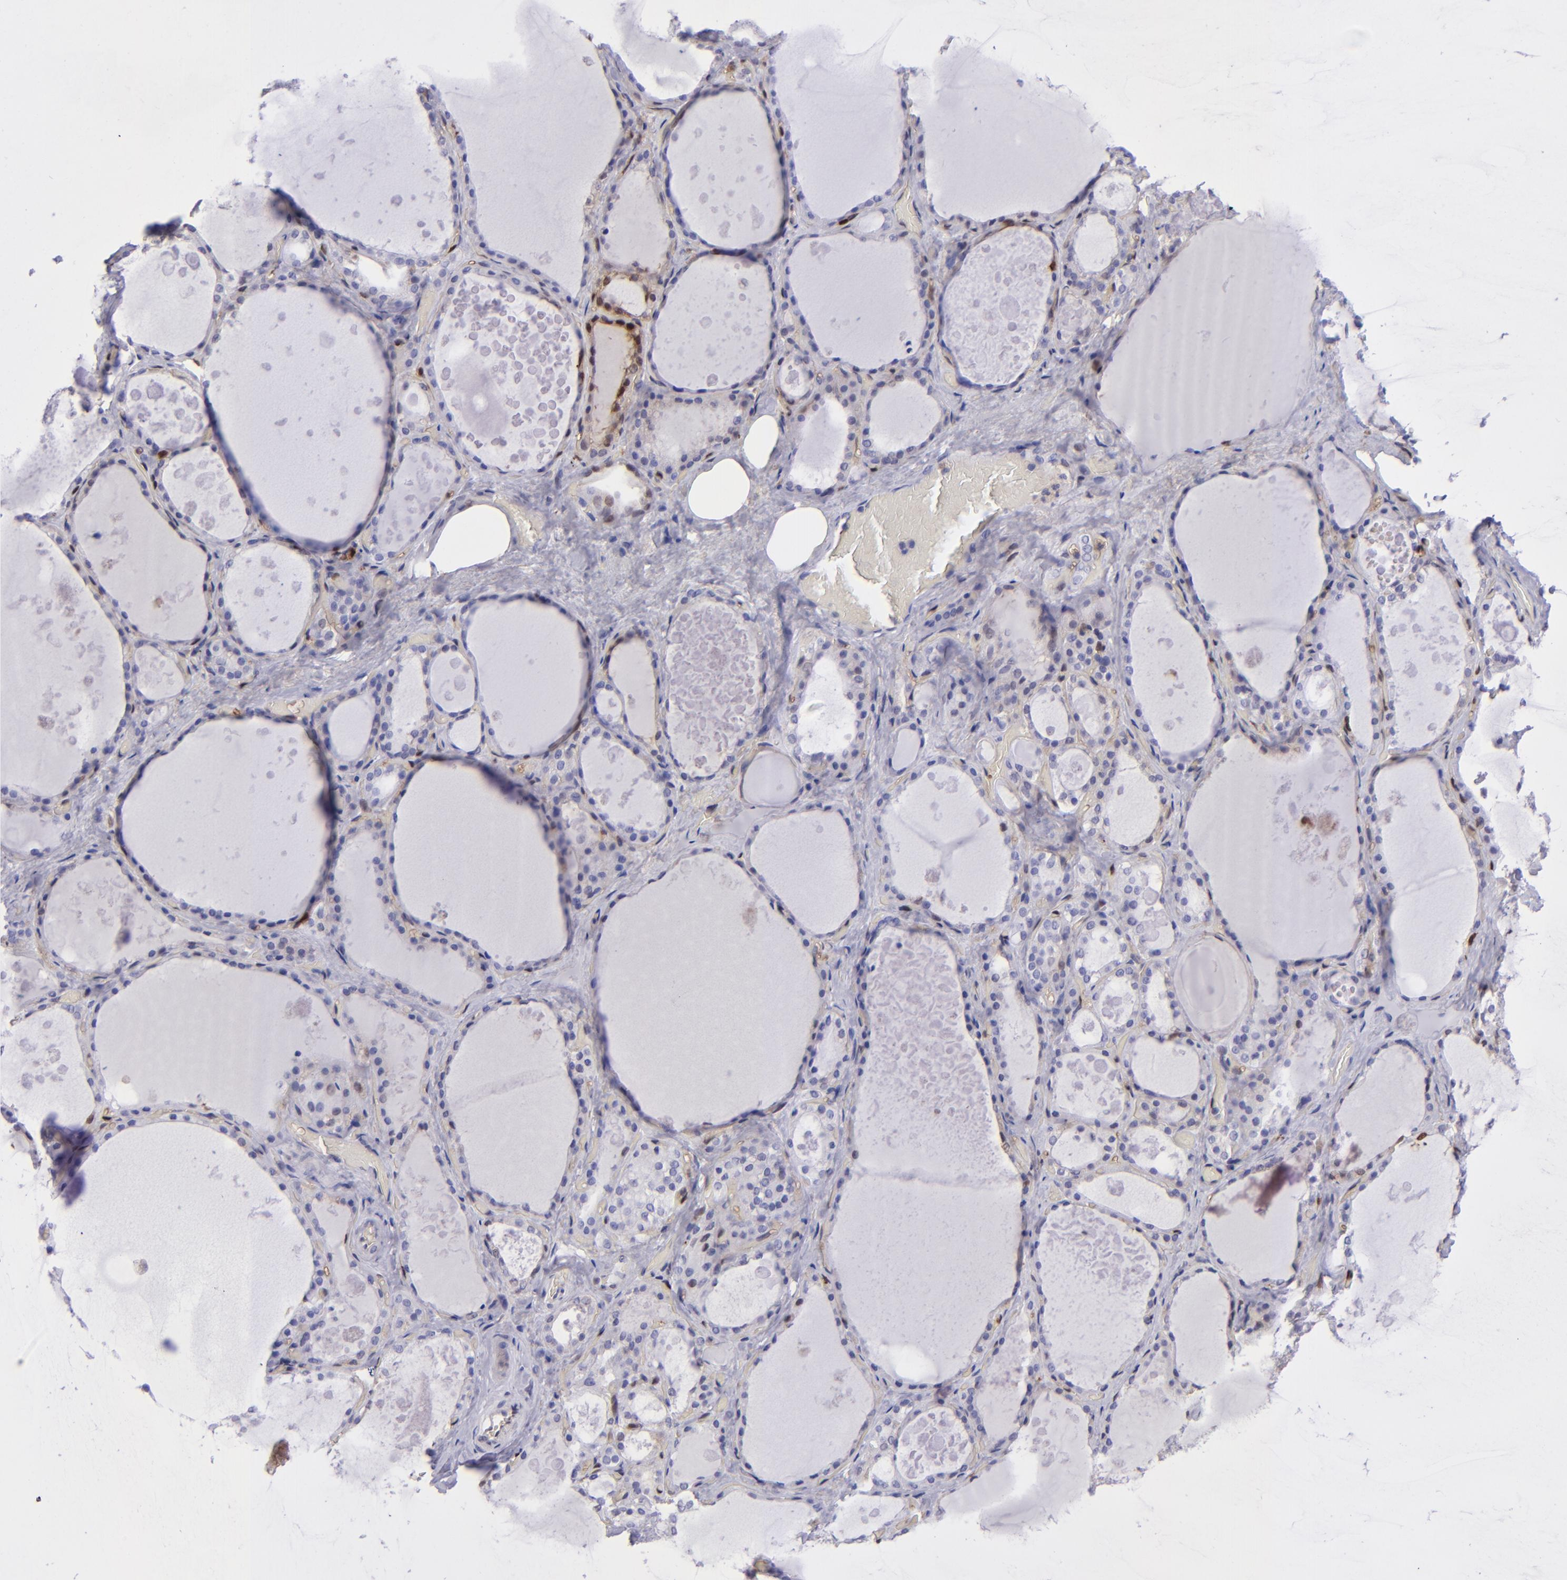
{"staining": {"intensity": "negative", "quantity": "none", "location": "none"}, "tissue": "thyroid gland", "cell_type": "Glandular cells", "image_type": "normal", "snomed": [{"axis": "morphology", "description": "Normal tissue, NOS"}, {"axis": "topography", "description": "Thyroid gland"}], "caption": "High power microscopy micrograph of an IHC image of normal thyroid gland, revealing no significant positivity in glandular cells.", "gene": "TYMP", "patient": {"sex": "male", "age": 61}}